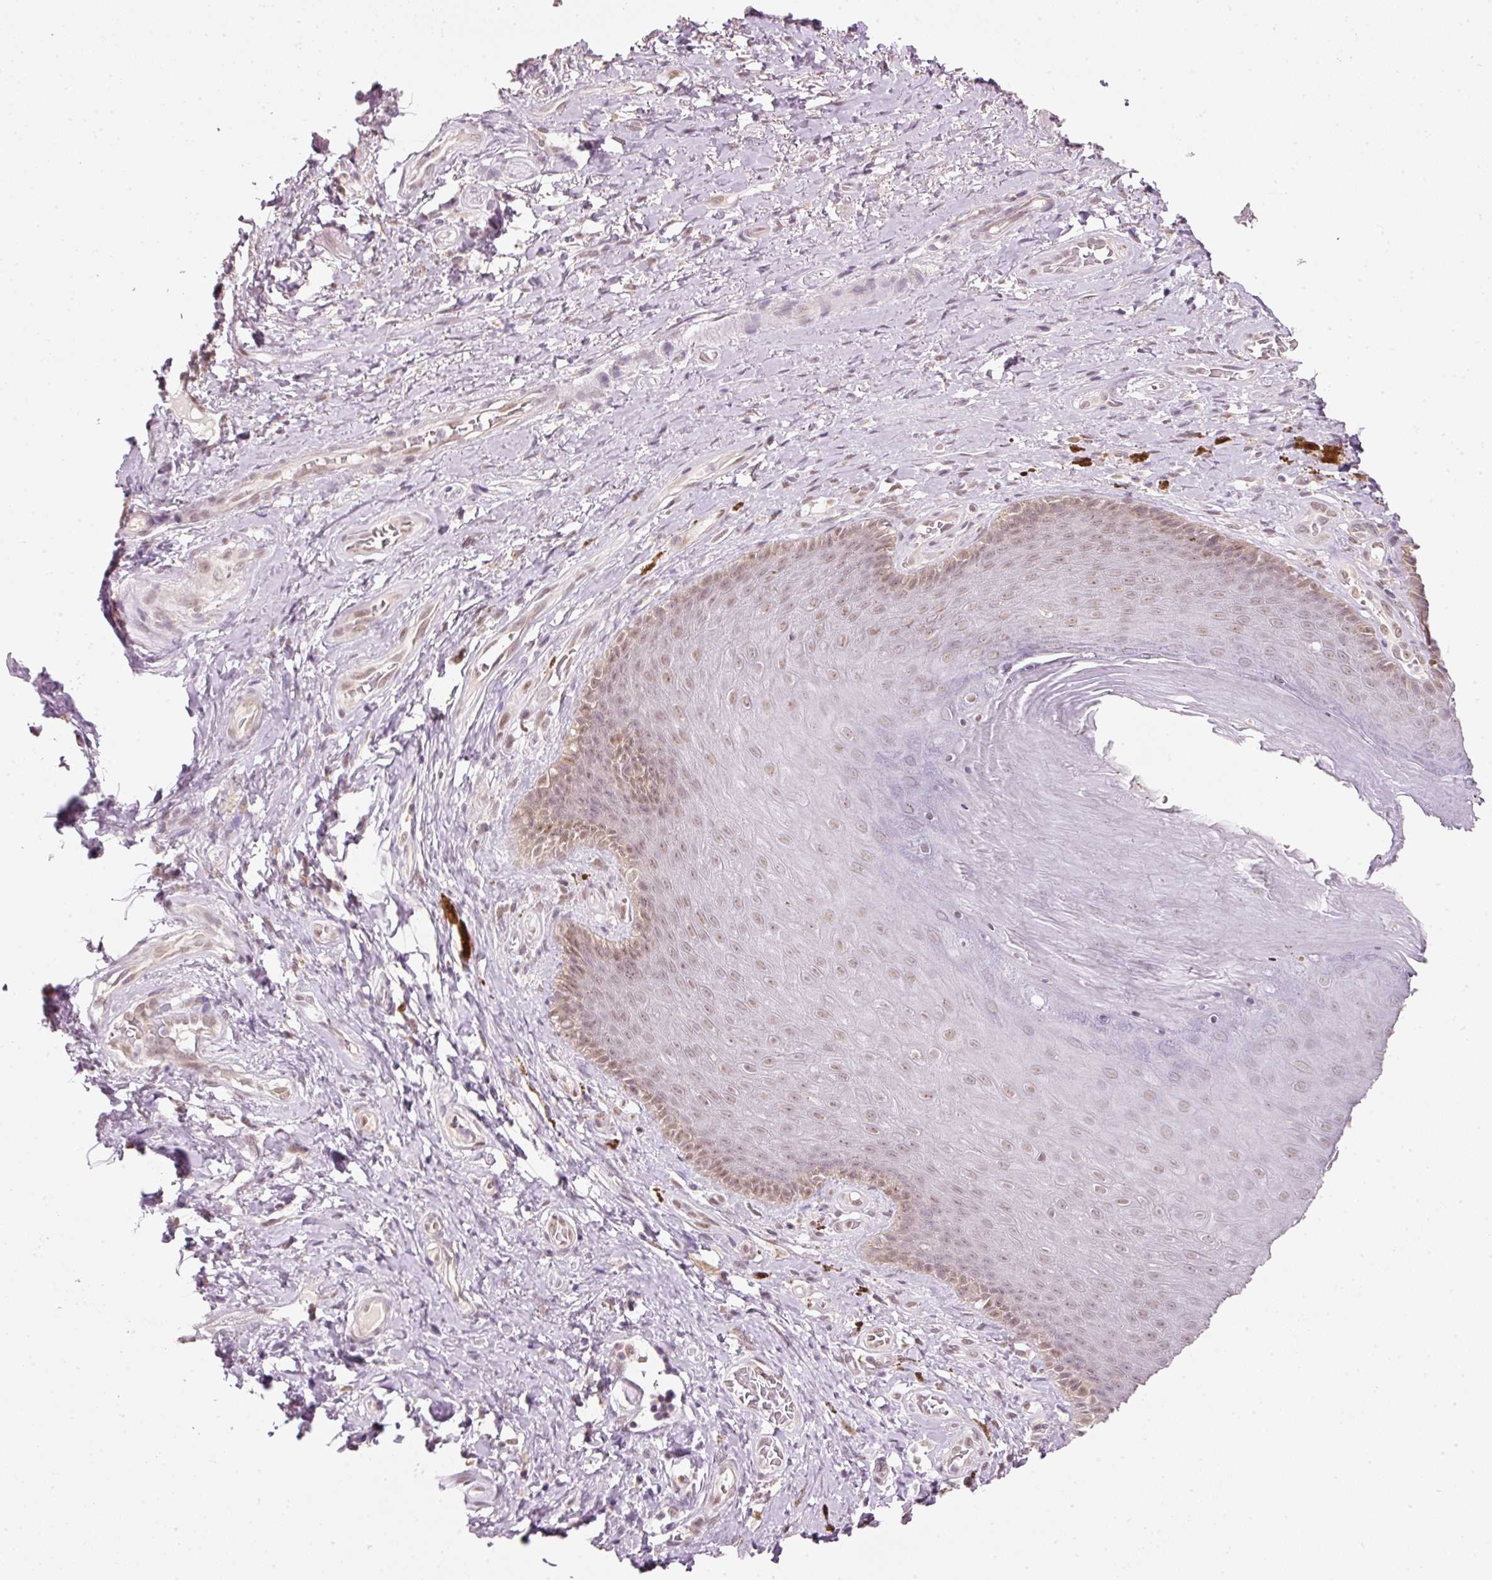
{"staining": {"intensity": "weak", "quantity": "<25%", "location": "nuclear"}, "tissue": "skin", "cell_type": "Epidermal cells", "image_type": "normal", "snomed": [{"axis": "morphology", "description": "Normal tissue, NOS"}, {"axis": "topography", "description": "Anal"}, {"axis": "topography", "description": "Peripheral nerve tissue"}], "caption": "DAB immunohistochemical staining of benign human skin exhibits no significant expression in epidermal cells.", "gene": "FSTL3", "patient": {"sex": "male", "age": 53}}